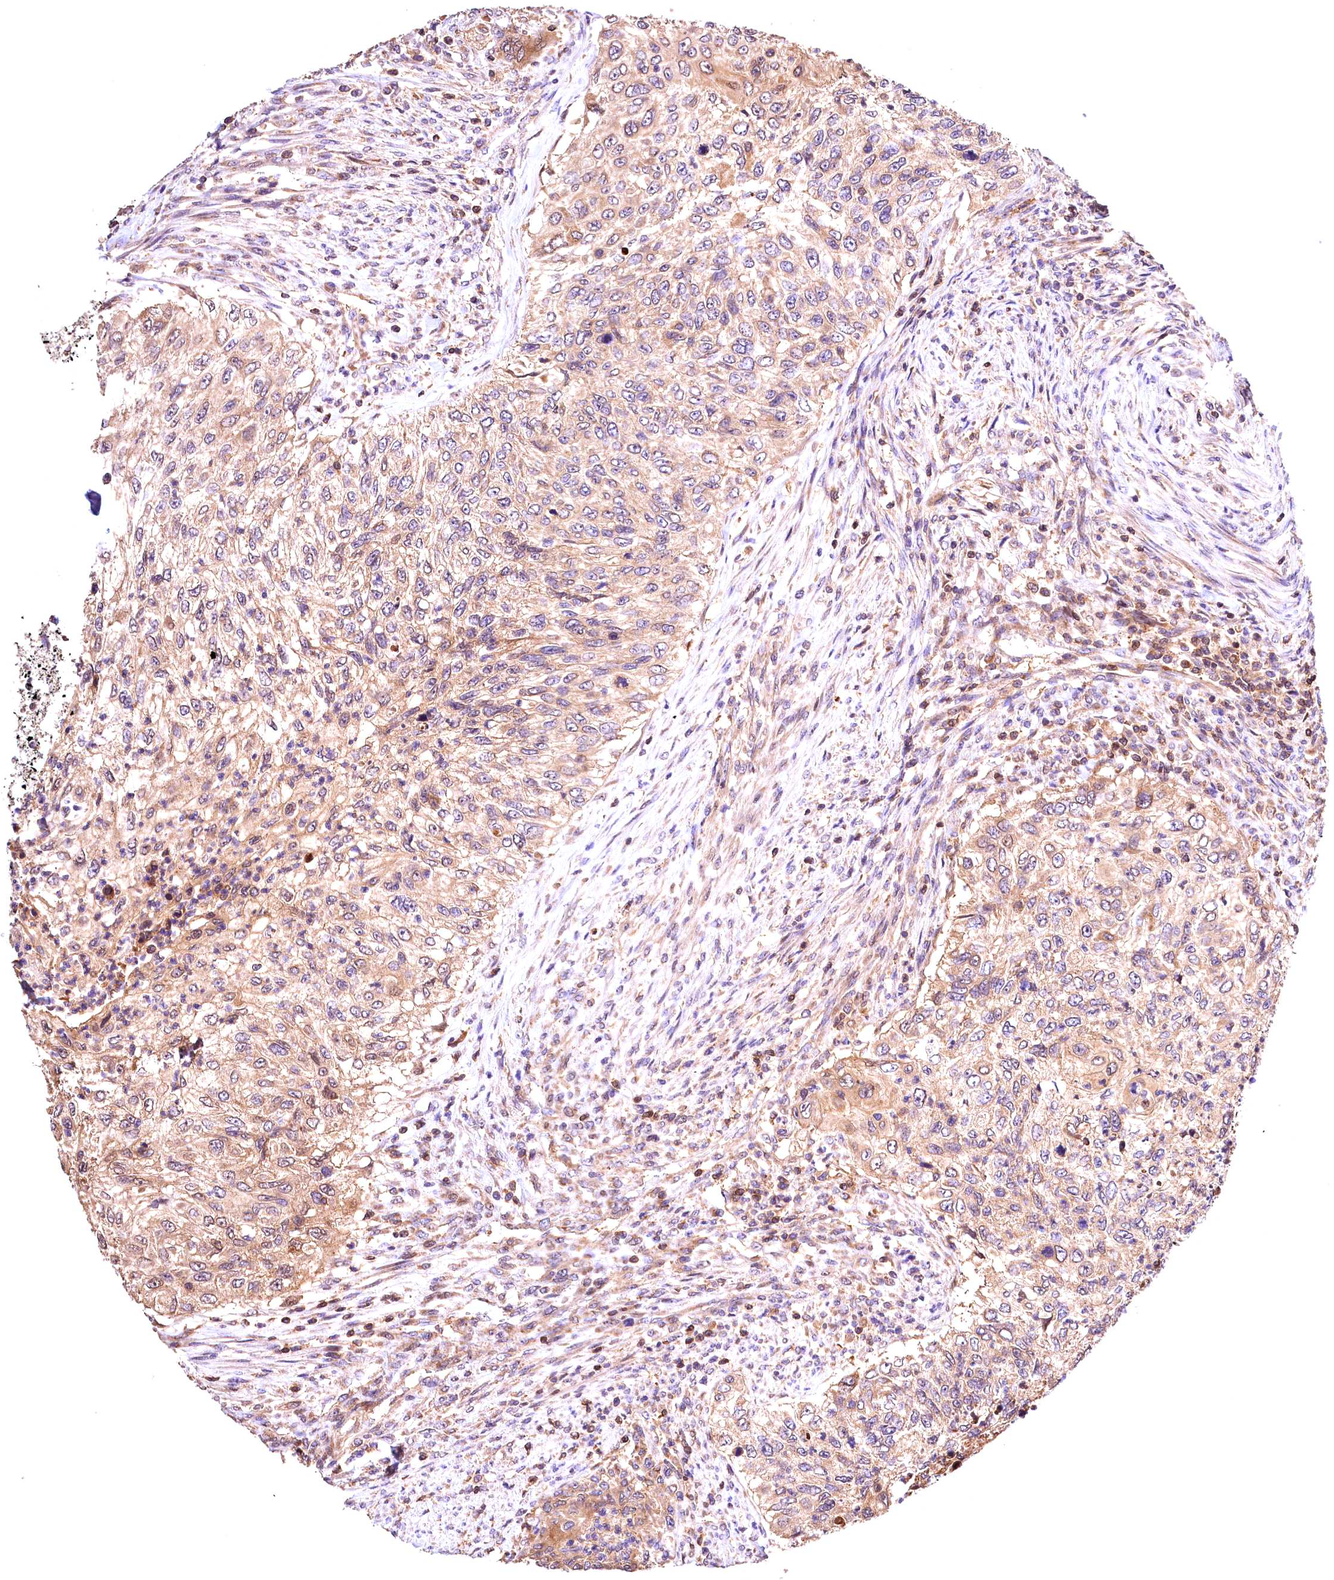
{"staining": {"intensity": "weak", "quantity": ">75%", "location": "cytoplasmic/membranous"}, "tissue": "urothelial cancer", "cell_type": "Tumor cells", "image_type": "cancer", "snomed": [{"axis": "morphology", "description": "Urothelial carcinoma, High grade"}, {"axis": "topography", "description": "Urinary bladder"}], "caption": "IHC image of human urothelial cancer stained for a protein (brown), which reveals low levels of weak cytoplasmic/membranous positivity in about >75% of tumor cells.", "gene": "KPTN", "patient": {"sex": "female", "age": 60}}